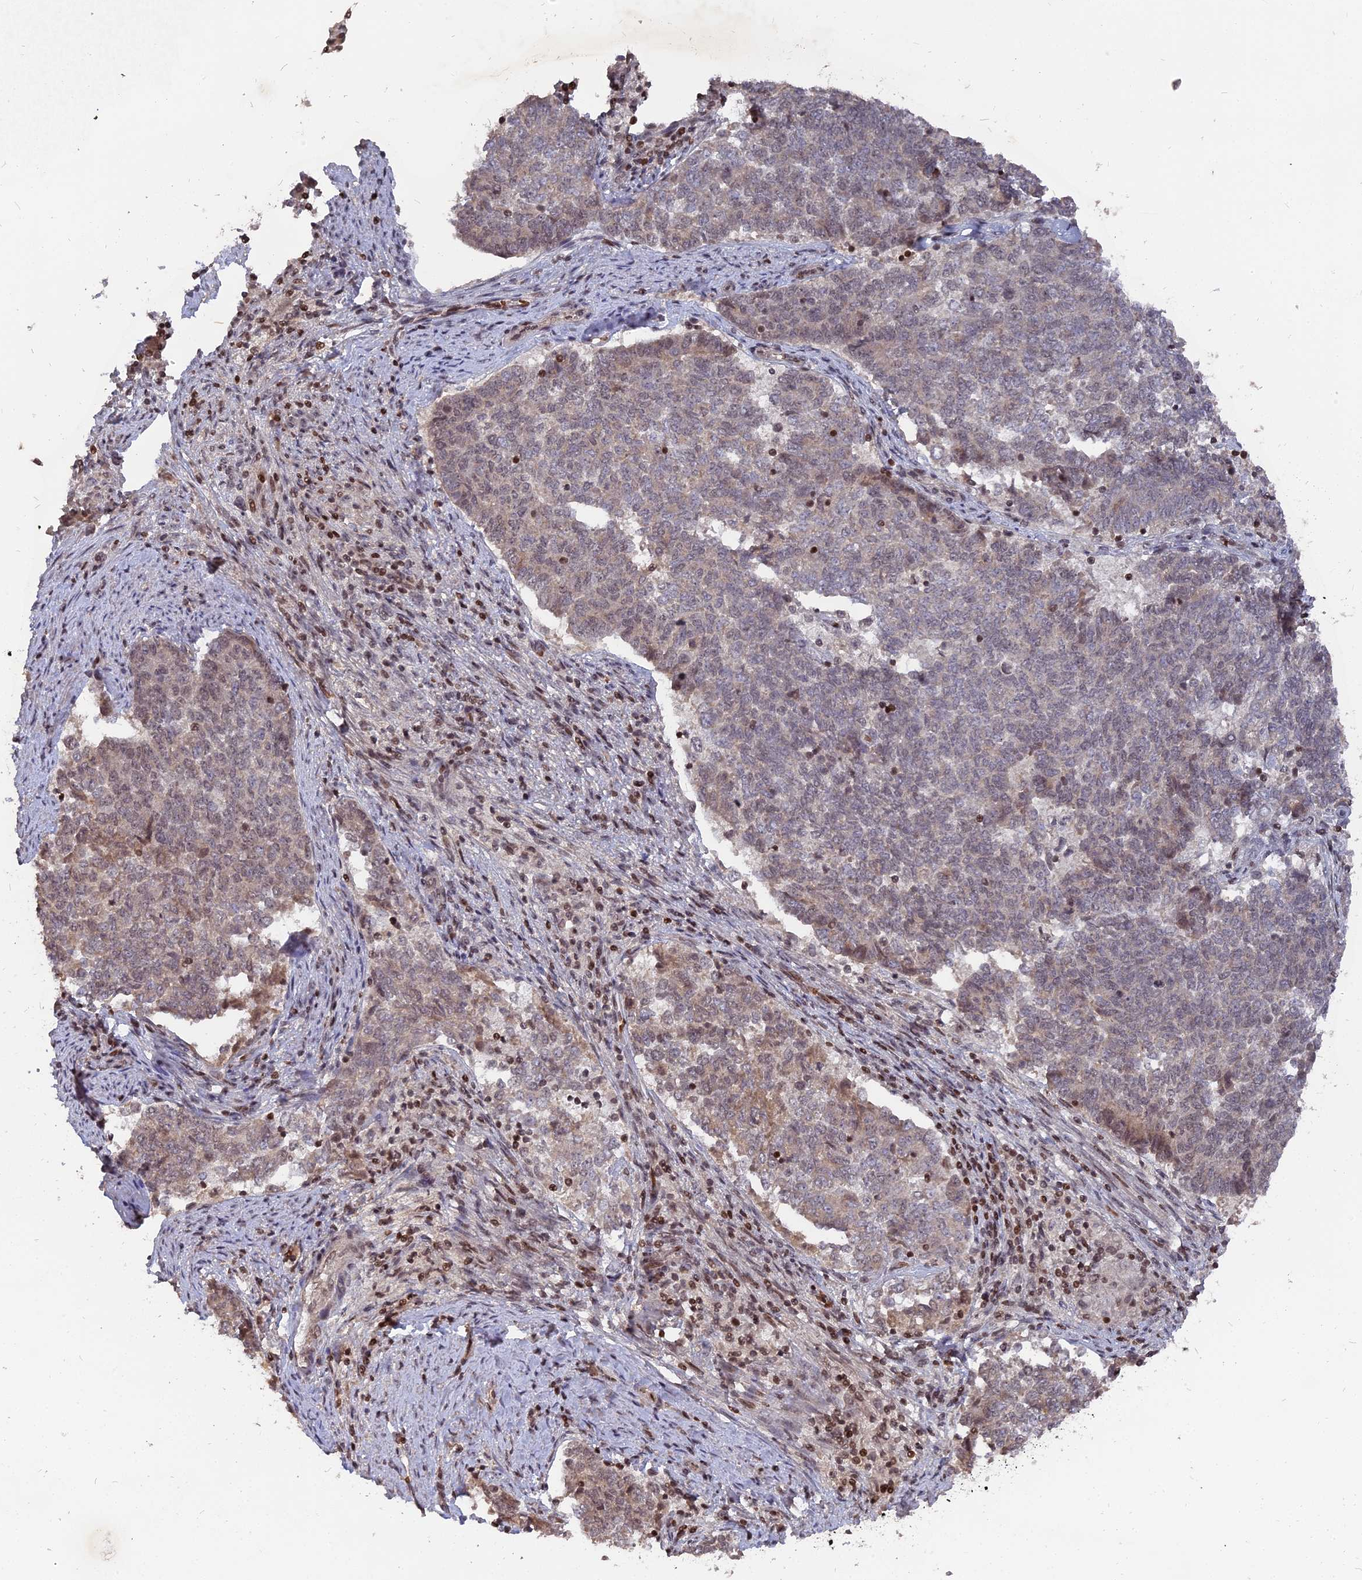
{"staining": {"intensity": "weak", "quantity": "25%-75%", "location": "cytoplasmic/membranous,nuclear"}, "tissue": "endometrial cancer", "cell_type": "Tumor cells", "image_type": "cancer", "snomed": [{"axis": "morphology", "description": "Adenocarcinoma, NOS"}, {"axis": "topography", "description": "Endometrium"}], "caption": "A low amount of weak cytoplasmic/membranous and nuclear expression is present in about 25%-75% of tumor cells in endometrial cancer (adenocarcinoma) tissue.", "gene": "NR1H3", "patient": {"sex": "female", "age": 80}}